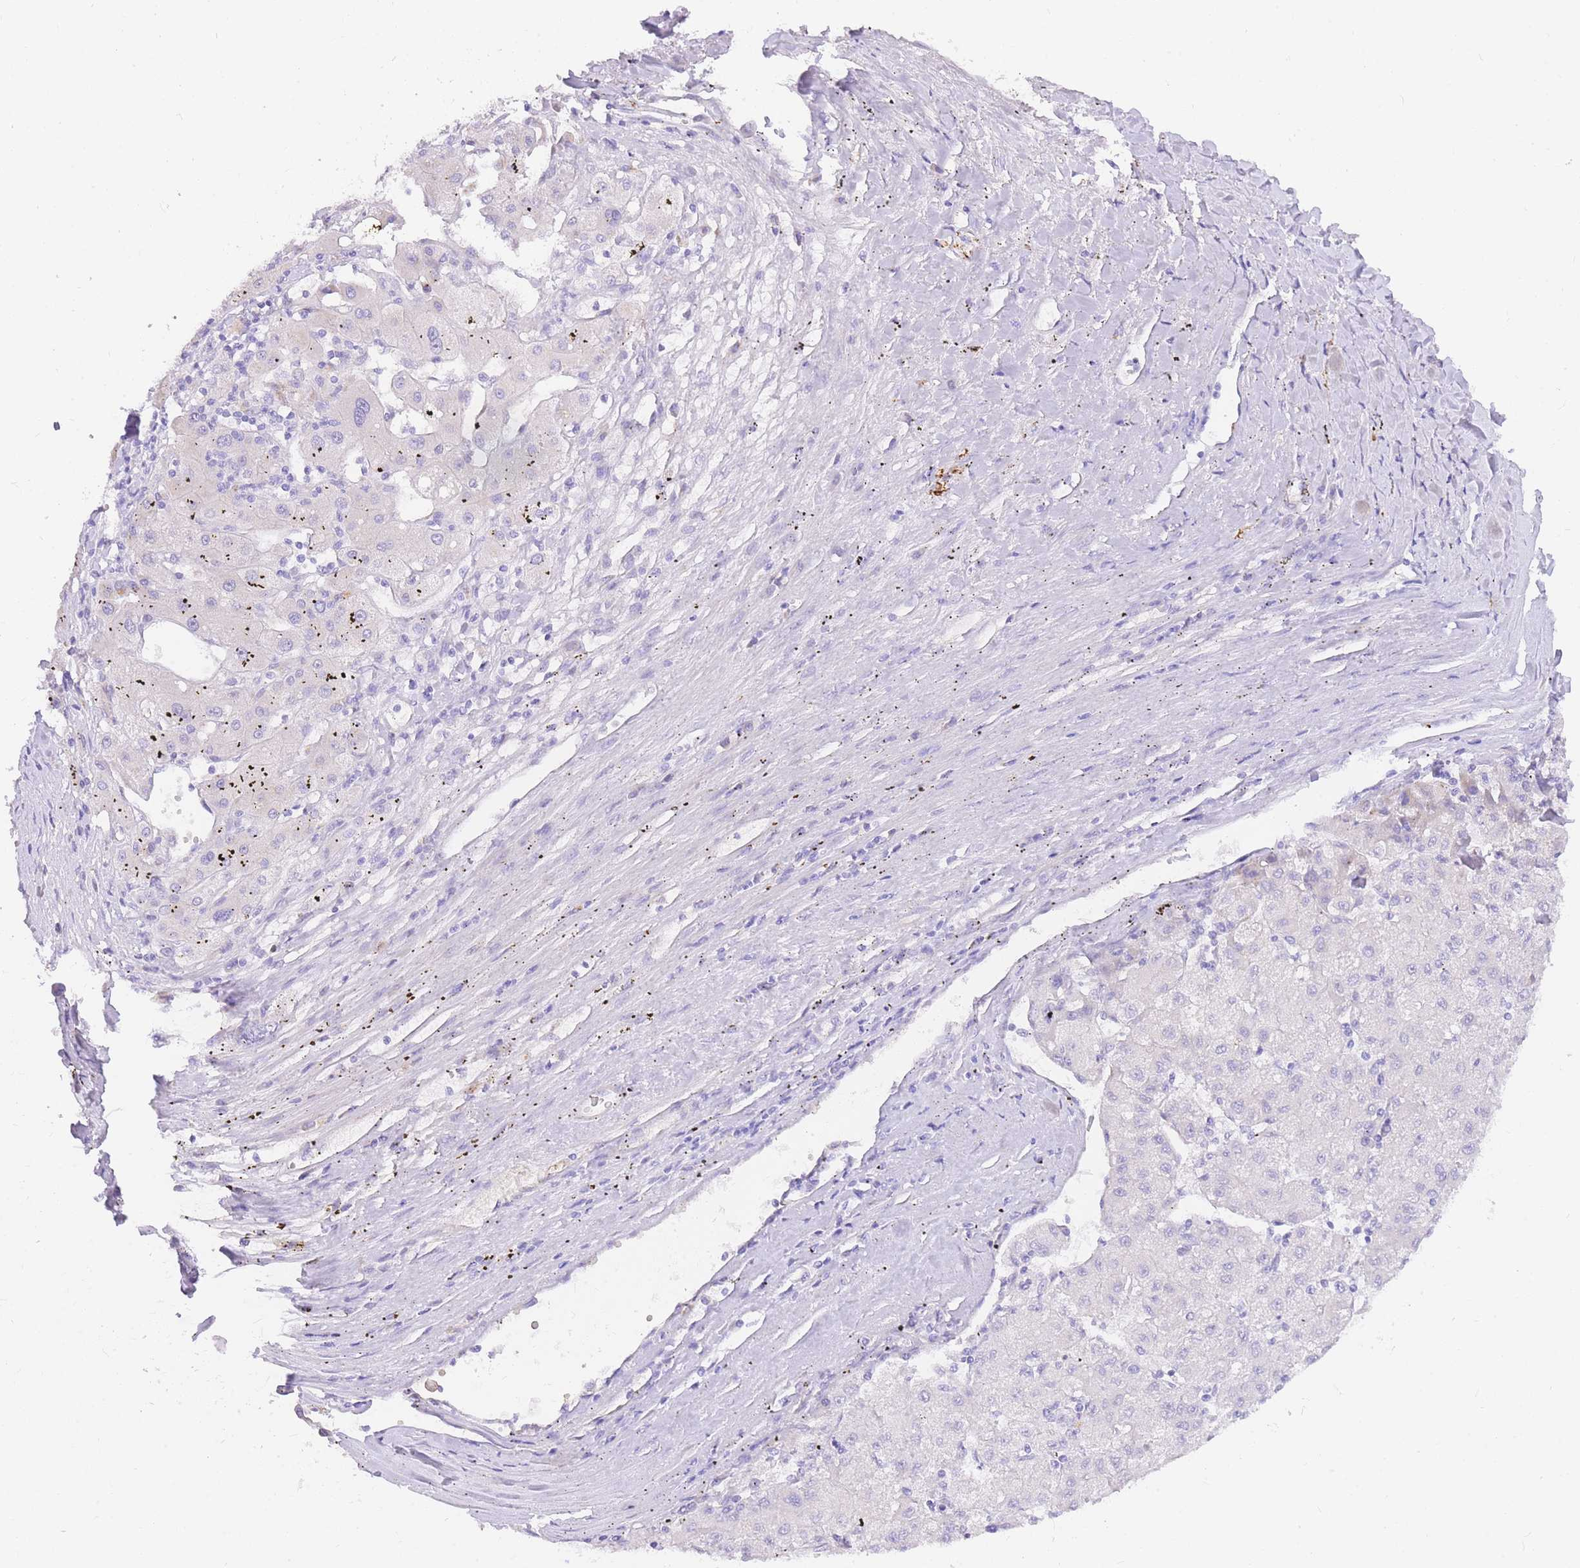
{"staining": {"intensity": "negative", "quantity": "none", "location": "none"}, "tissue": "liver cancer", "cell_type": "Tumor cells", "image_type": "cancer", "snomed": [{"axis": "morphology", "description": "Carcinoma, Hepatocellular, NOS"}, {"axis": "topography", "description": "Liver"}], "caption": "Liver cancer (hepatocellular carcinoma) was stained to show a protein in brown. There is no significant positivity in tumor cells.", "gene": "UPK1A", "patient": {"sex": "male", "age": 72}}